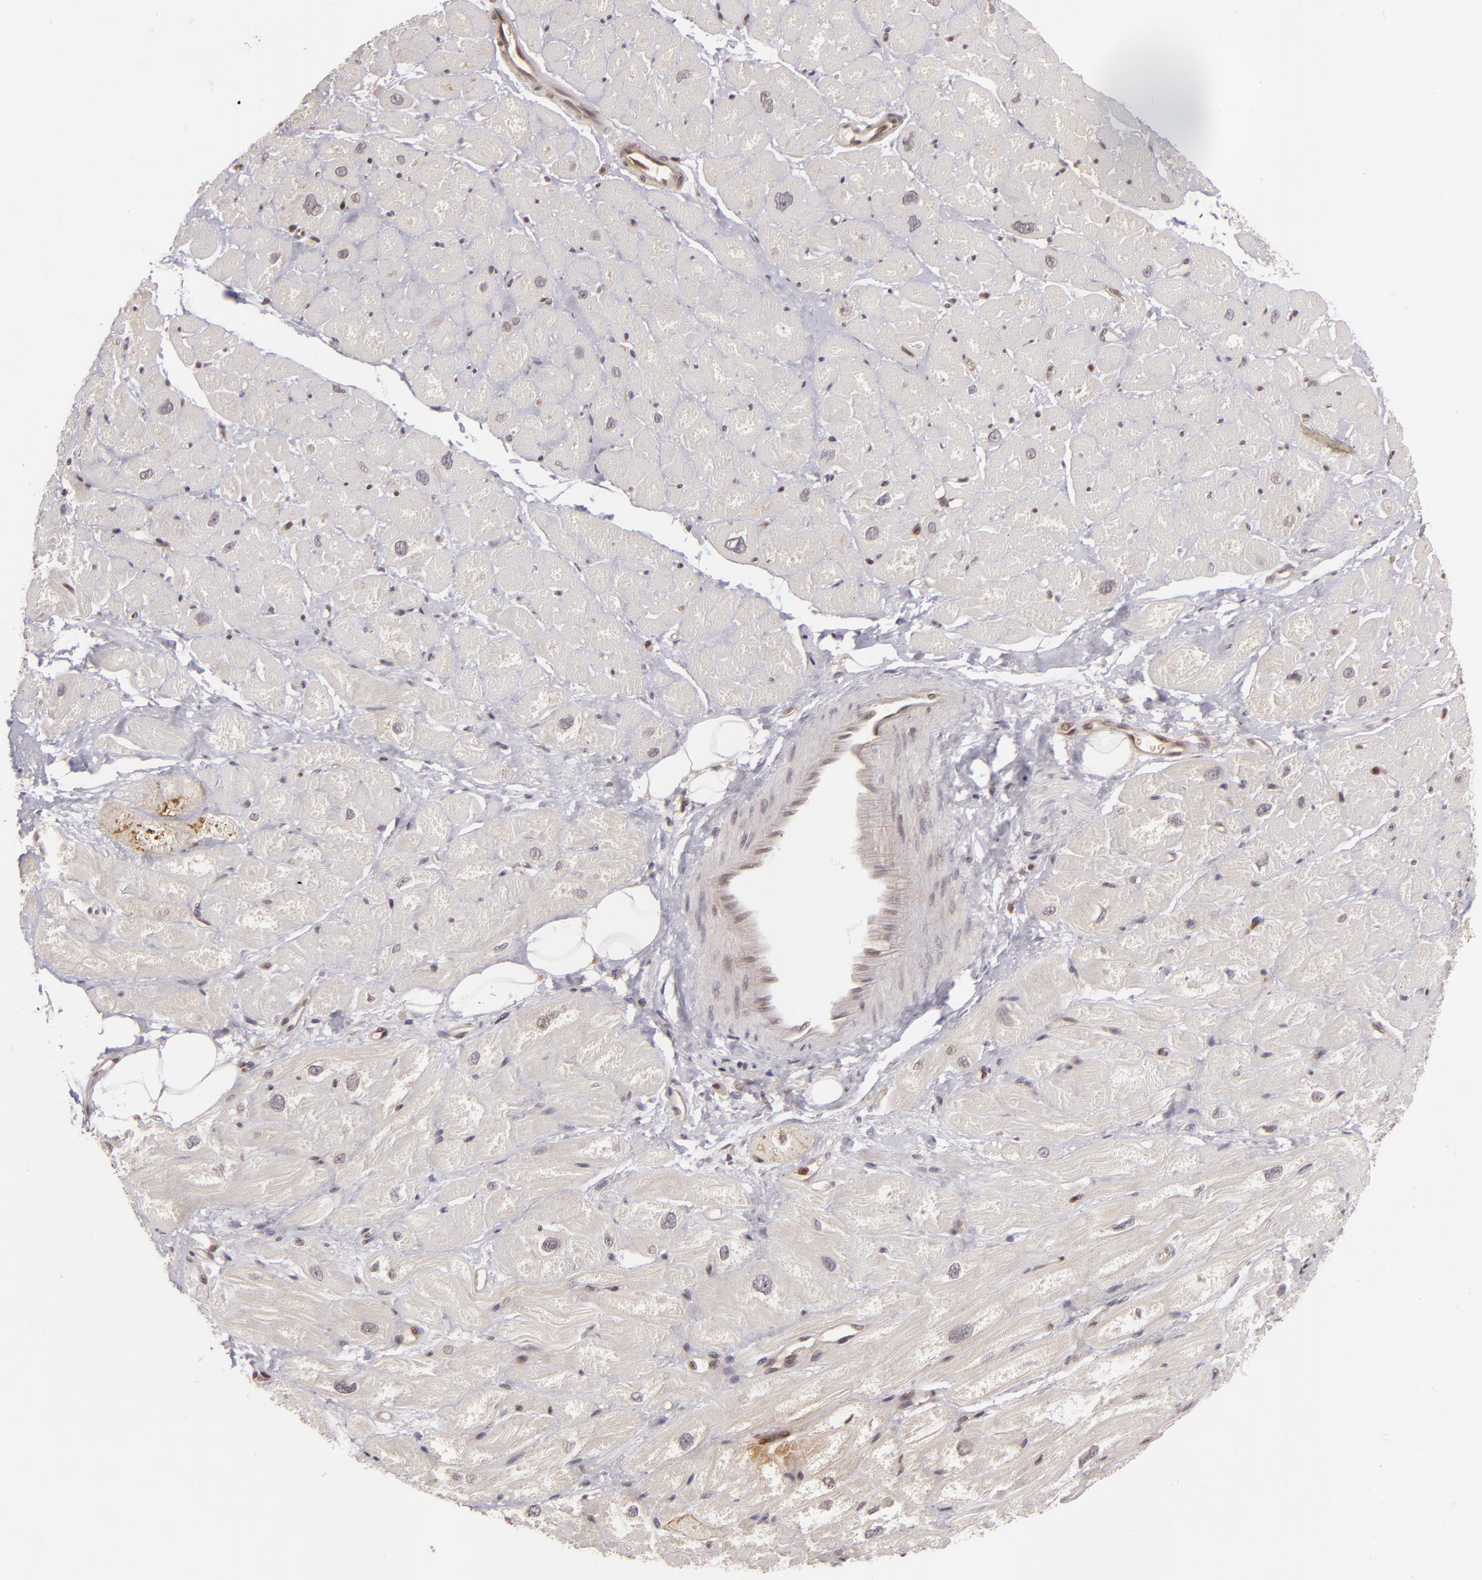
{"staining": {"intensity": "weak", "quantity": "25%-75%", "location": "cytoplasmic/membranous"}, "tissue": "heart muscle", "cell_type": "Cardiomyocytes", "image_type": "normal", "snomed": [{"axis": "morphology", "description": "Normal tissue, NOS"}, {"axis": "topography", "description": "Heart"}], "caption": "Immunohistochemistry photomicrograph of unremarkable heart muscle: heart muscle stained using immunohistochemistry (IHC) shows low levels of weak protein expression localized specifically in the cytoplasmic/membranous of cardiomyocytes, appearing as a cytoplasmic/membranous brown color.", "gene": "ZBTB33", "patient": {"sex": "male", "age": 49}}